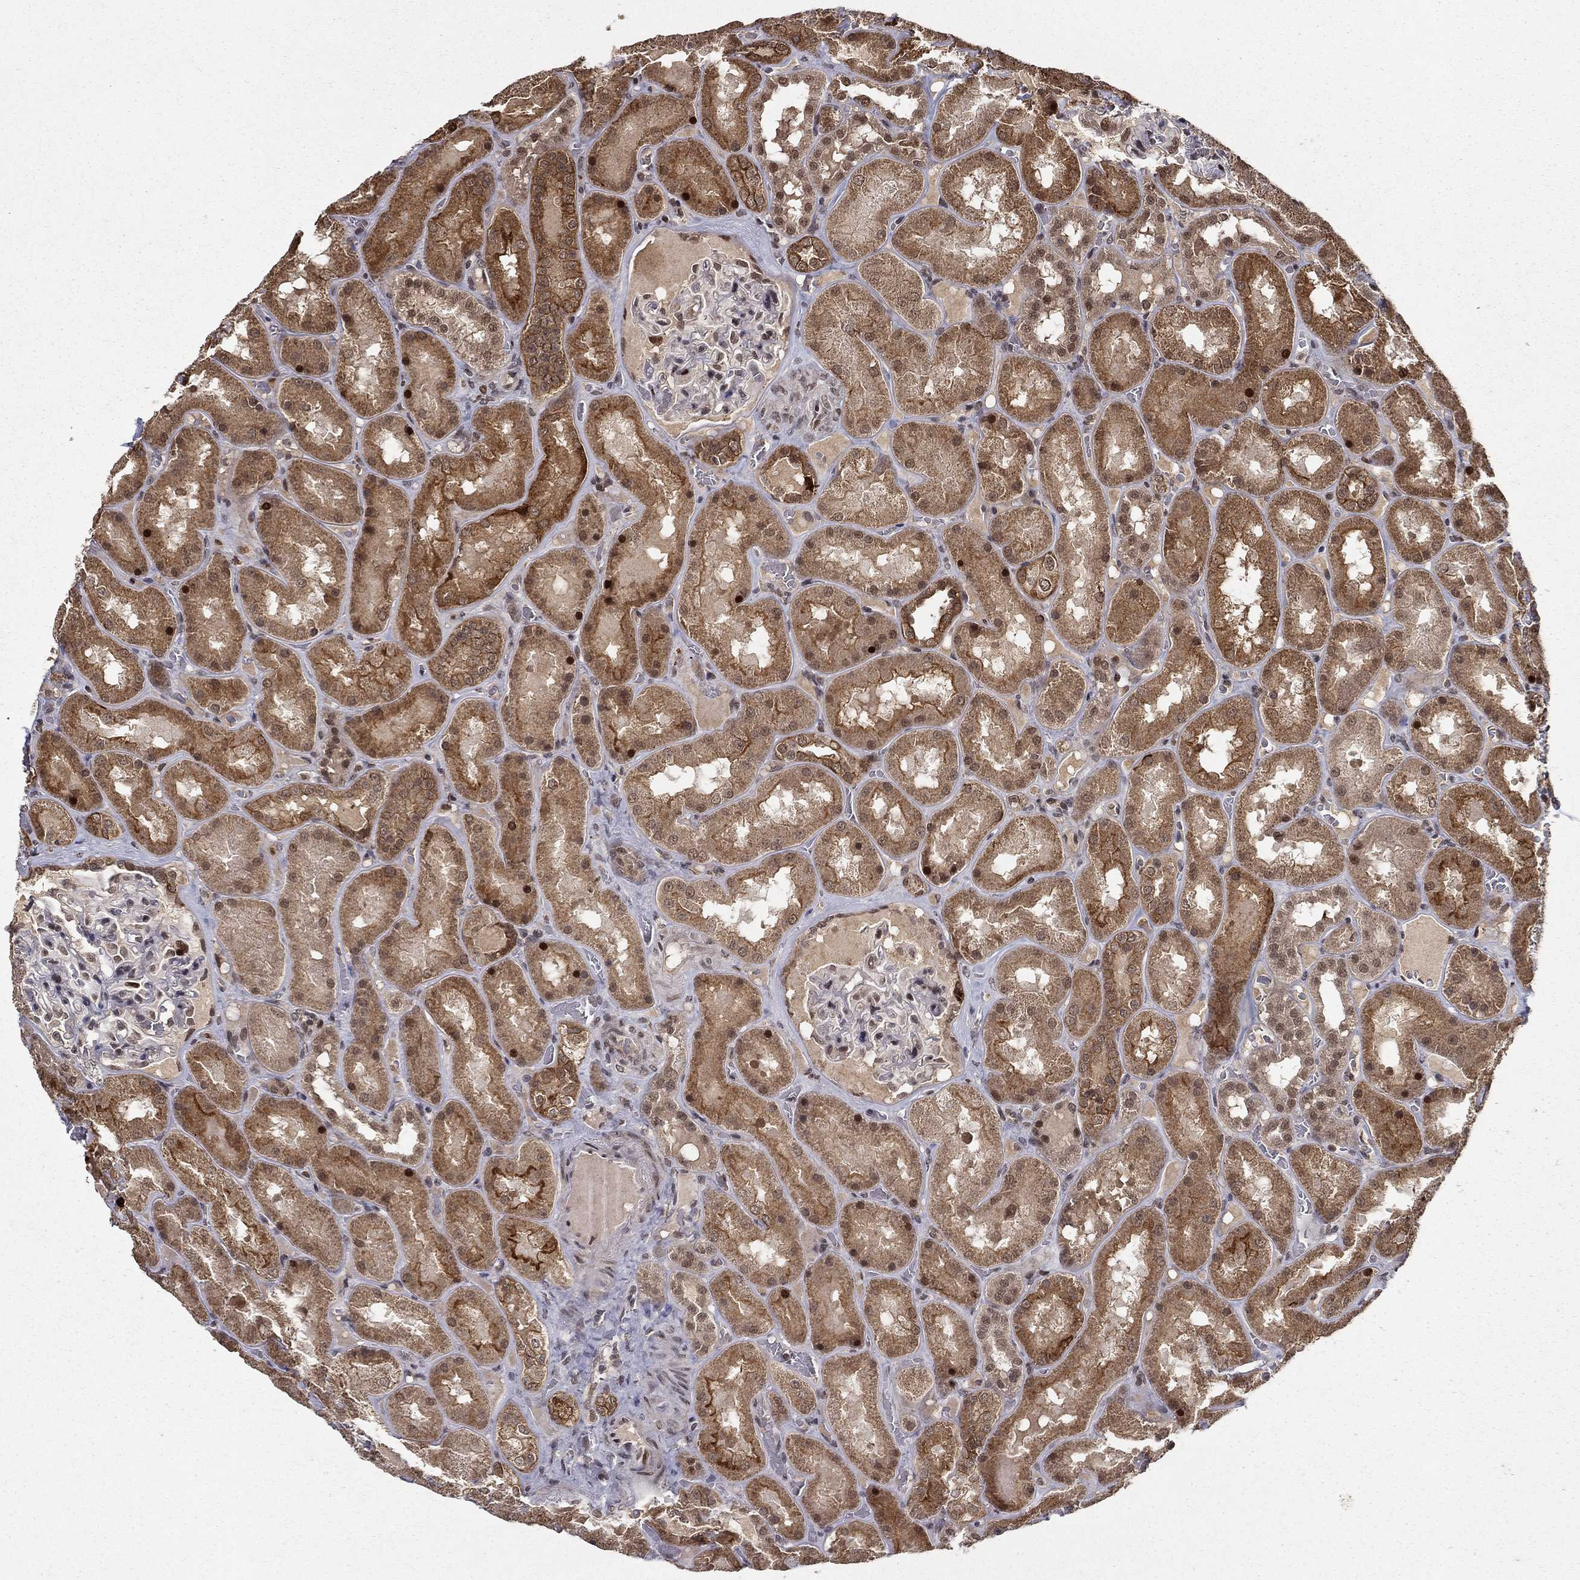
{"staining": {"intensity": "strong", "quantity": "<25%", "location": "nuclear"}, "tissue": "kidney", "cell_type": "Cells in glomeruli", "image_type": "normal", "snomed": [{"axis": "morphology", "description": "Normal tissue, NOS"}, {"axis": "topography", "description": "Kidney"}], "caption": "IHC image of benign kidney: human kidney stained using immunohistochemistry (IHC) shows medium levels of strong protein expression localized specifically in the nuclear of cells in glomeruli, appearing as a nuclear brown color.", "gene": "CDCA7L", "patient": {"sex": "male", "age": 73}}